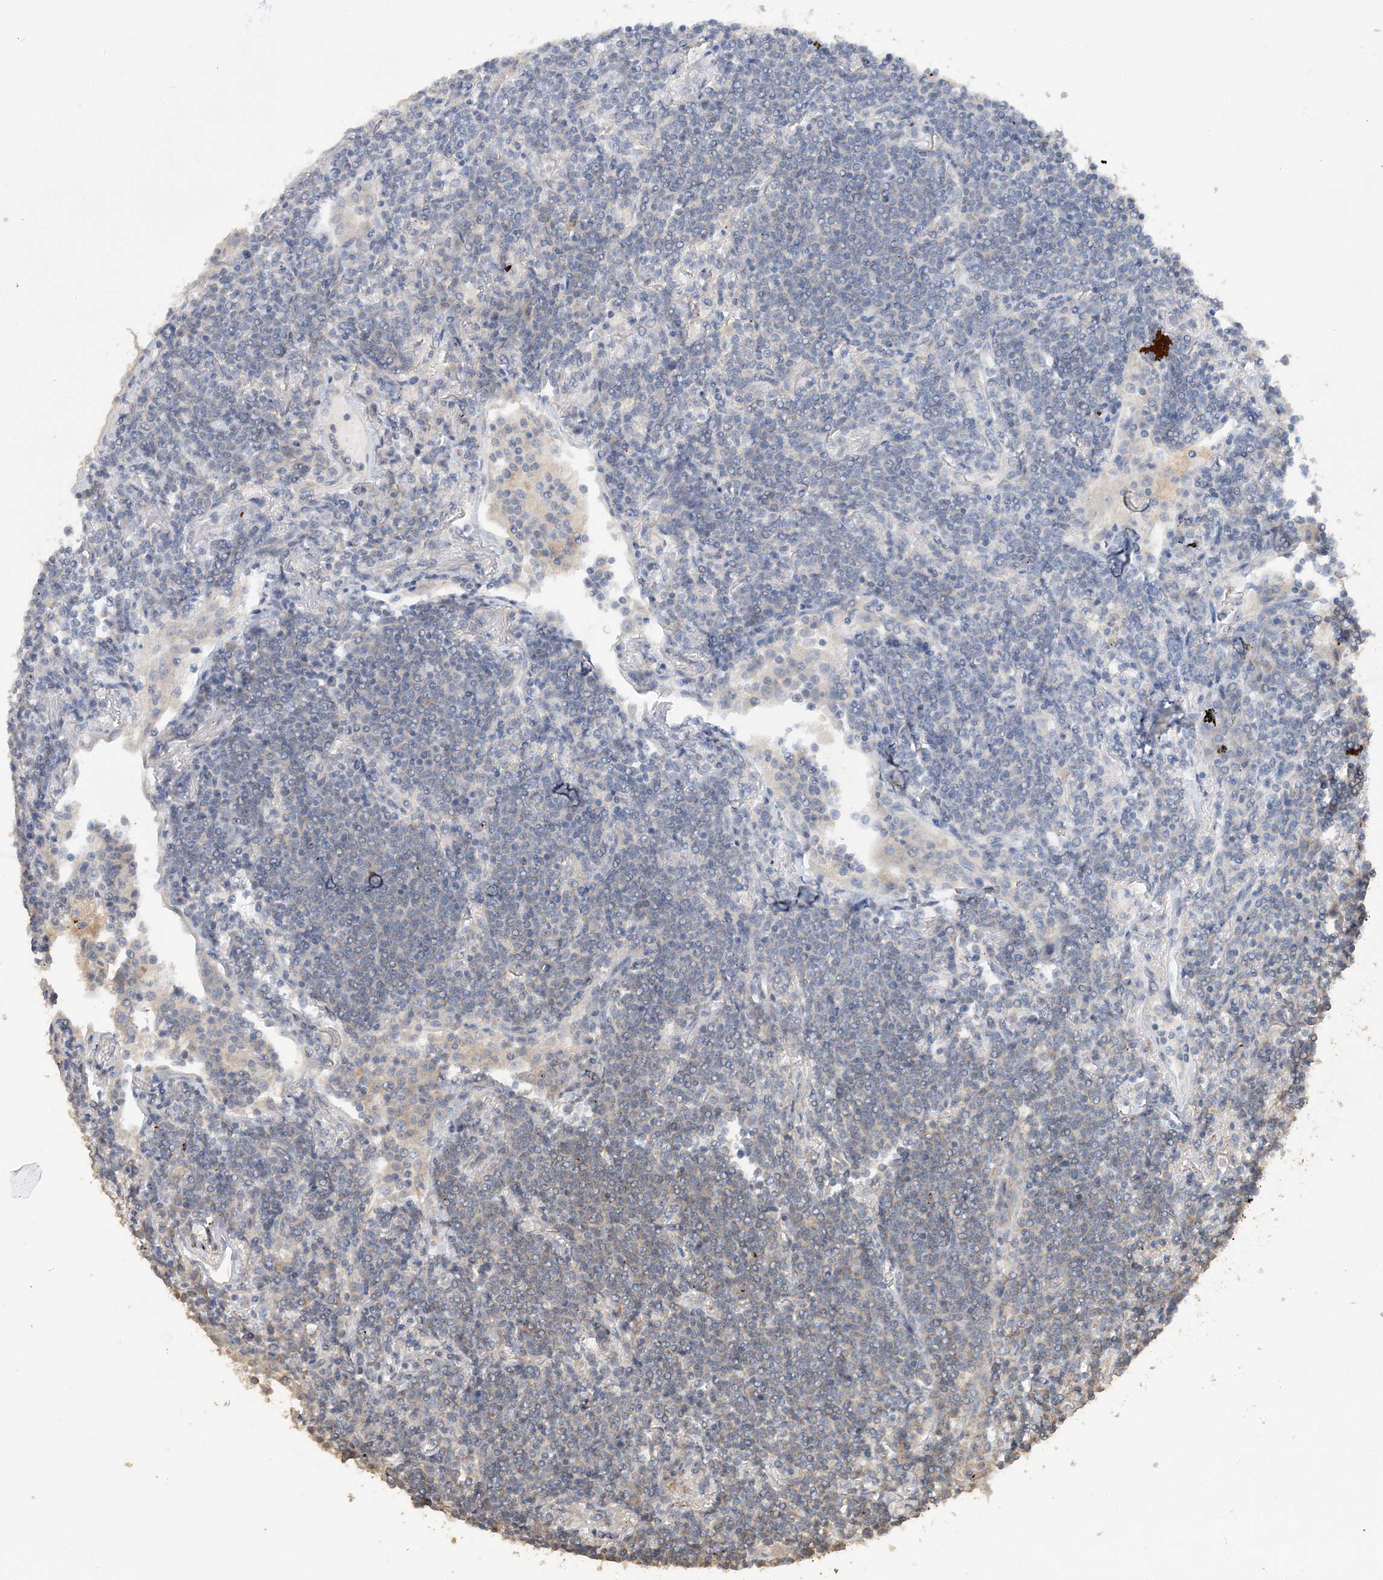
{"staining": {"intensity": "weak", "quantity": "<25%", "location": "cytoplasmic/membranous"}, "tissue": "lymphoma", "cell_type": "Tumor cells", "image_type": "cancer", "snomed": [{"axis": "morphology", "description": "Malignant lymphoma, non-Hodgkin's type, Low grade"}, {"axis": "topography", "description": "Lung"}], "caption": "This is an IHC image of human malignant lymphoma, non-Hodgkin's type (low-grade). There is no expression in tumor cells.", "gene": "GRINA", "patient": {"sex": "female", "age": 71}}